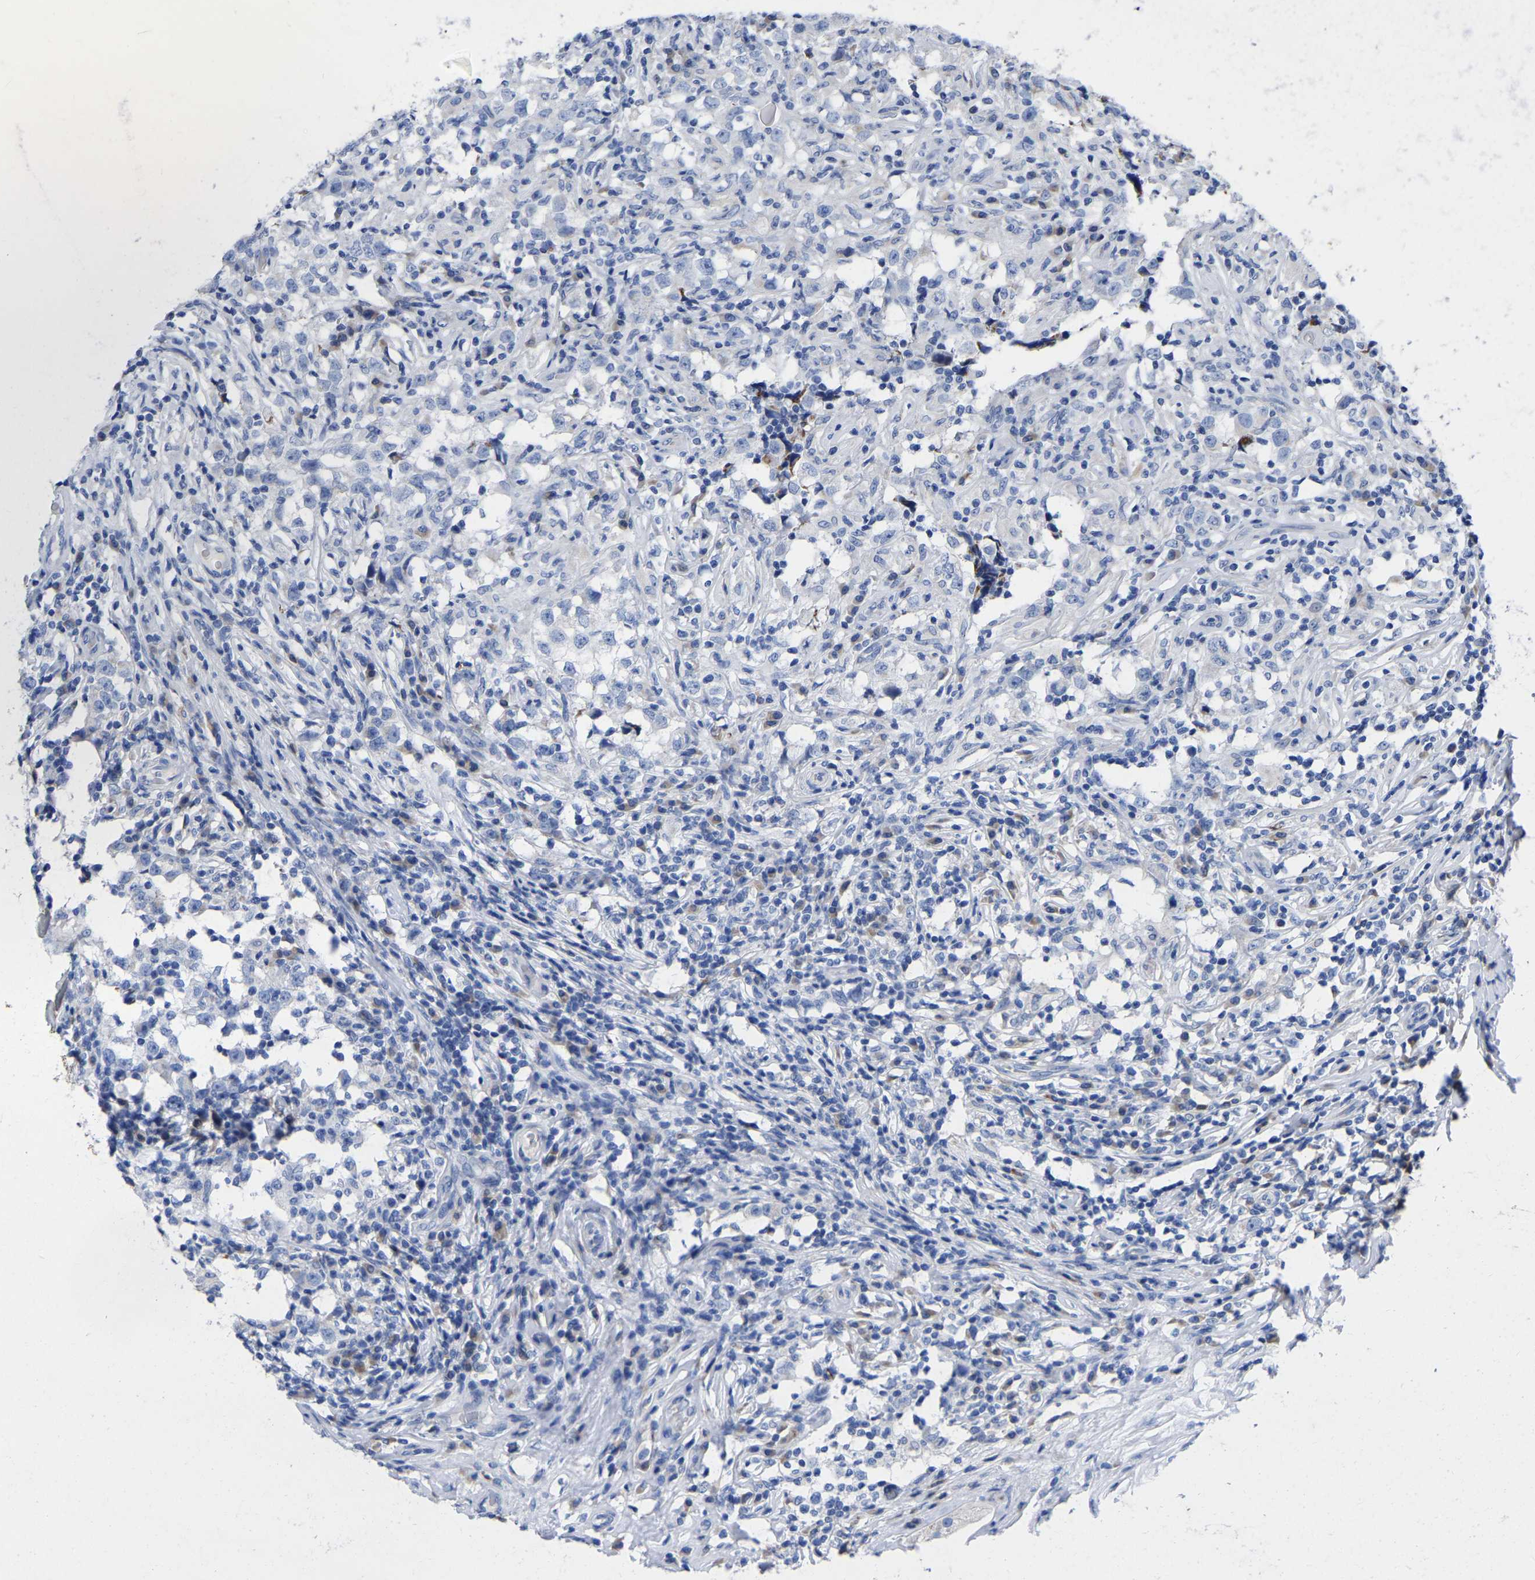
{"staining": {"intensity": "weak", "quantity": "<25%", "location": "cytoplasmic/membranous"}, "tissue": "testis cancer", "cell_type": "Tumor cells", "image_type": "cancer", "snomed": [{"axis": "morphology", "description": "Carcinoma, Embryonal, NOS"}, {"axis": "topography", "description": "Testis"}], "caption": "IHC micrograph of neoplastic tissue: human testis cancer stained with DAB (3,3'-diaminobenzidine) displays no significant protein staining in tumor cells.", "gene": "STRIP2", "patient": {"sex": "male", "age": 21}}